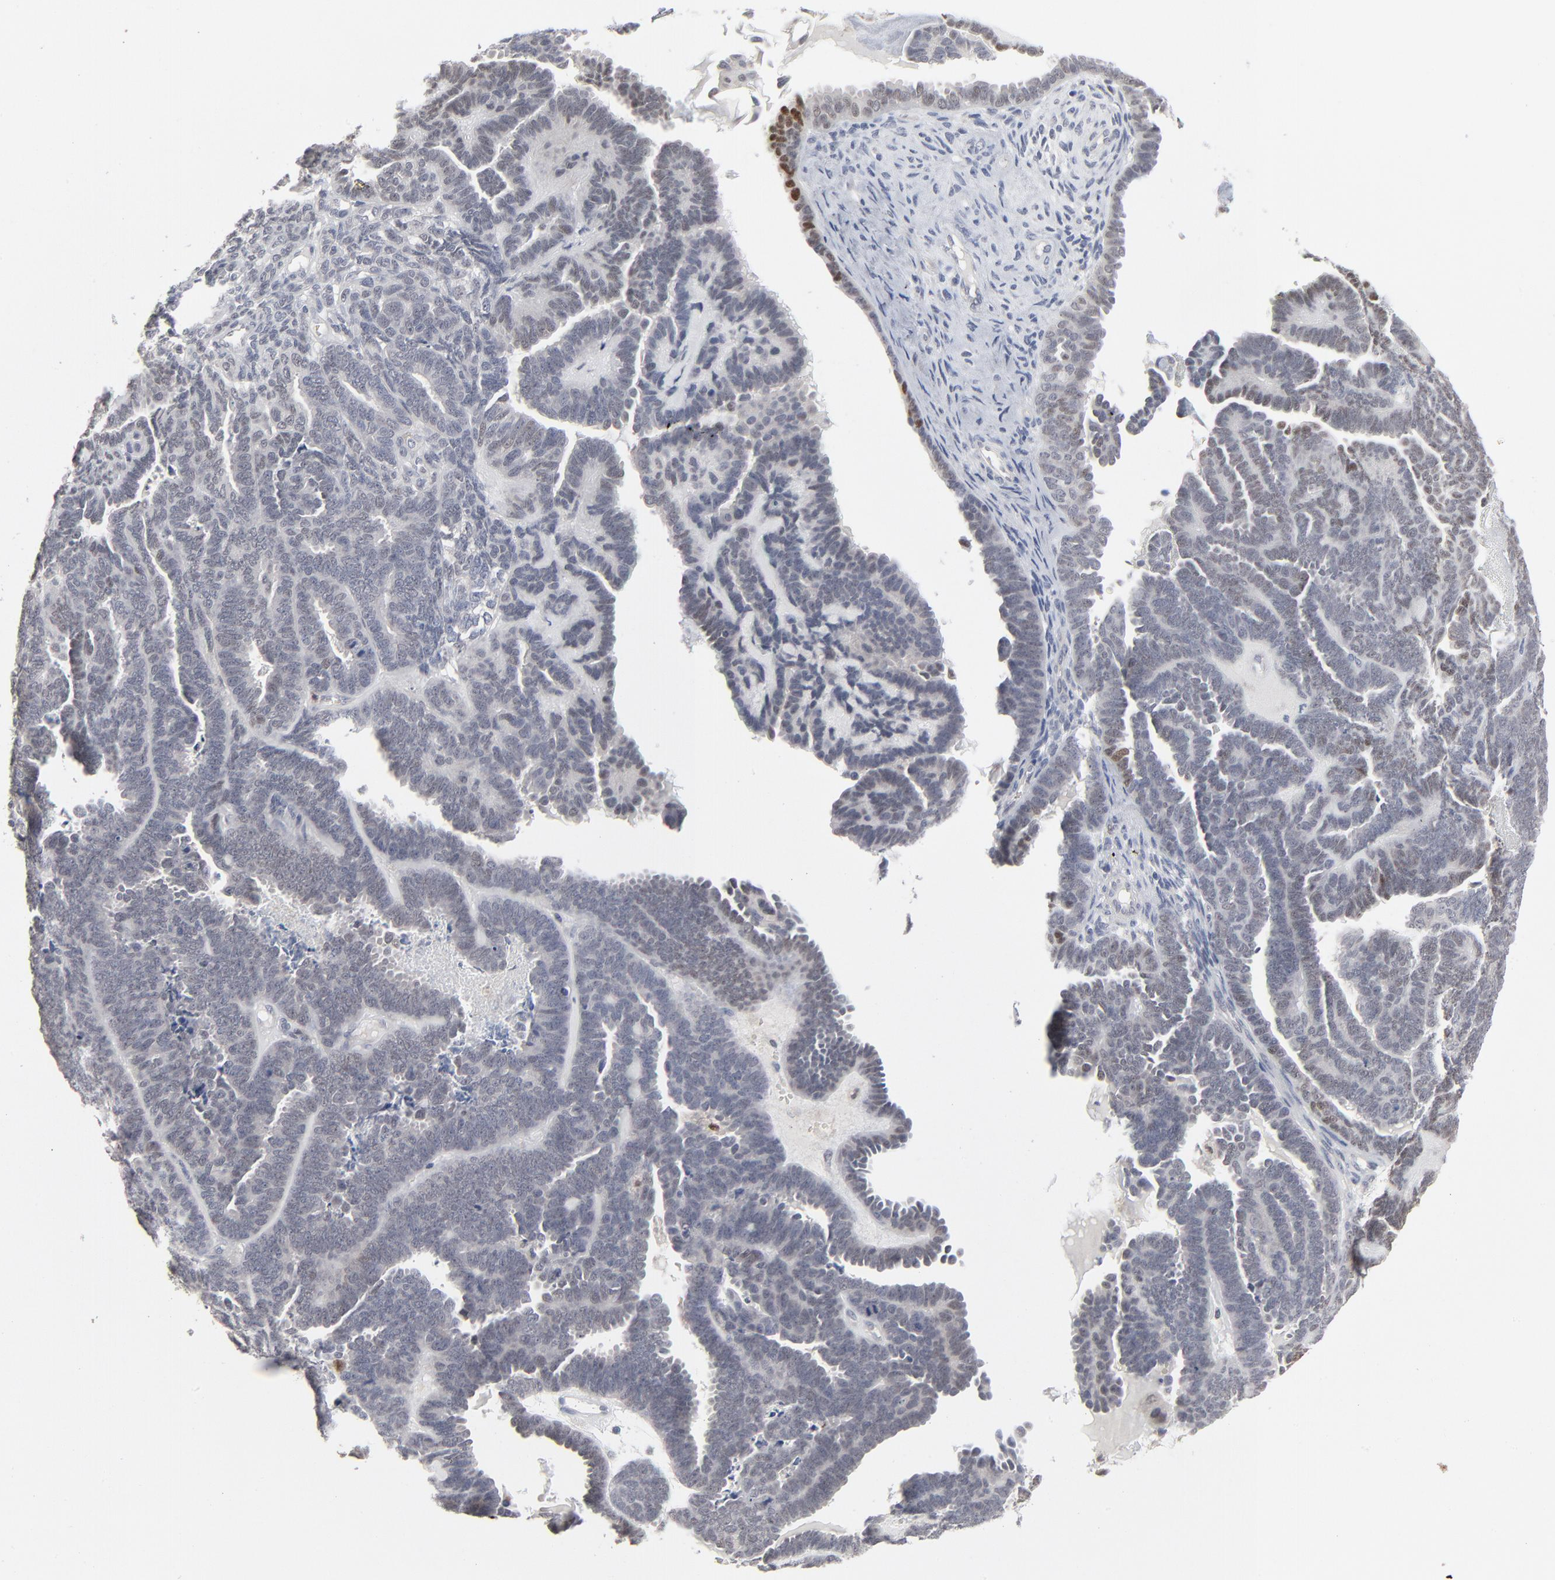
{"staining": {"intensity": "negative", "quantity": "none", "location": "none"}, "tissue": "endometrial cancer", "cell_type": "Tumor cells", "image_type": "cancer", "snomed": [{"axis": "morphology", "description": "Neoplasm, malignant, NOS"}, {"axis": "topography", "description": "Endometrium"}], "caption": "Immunohistochemical staining of human endometrial neoplasm (malignant) reveals no significant positivity in tumor cells.", "gene": "FOXN2", "patient": {"sex": "female", "age": 74}}